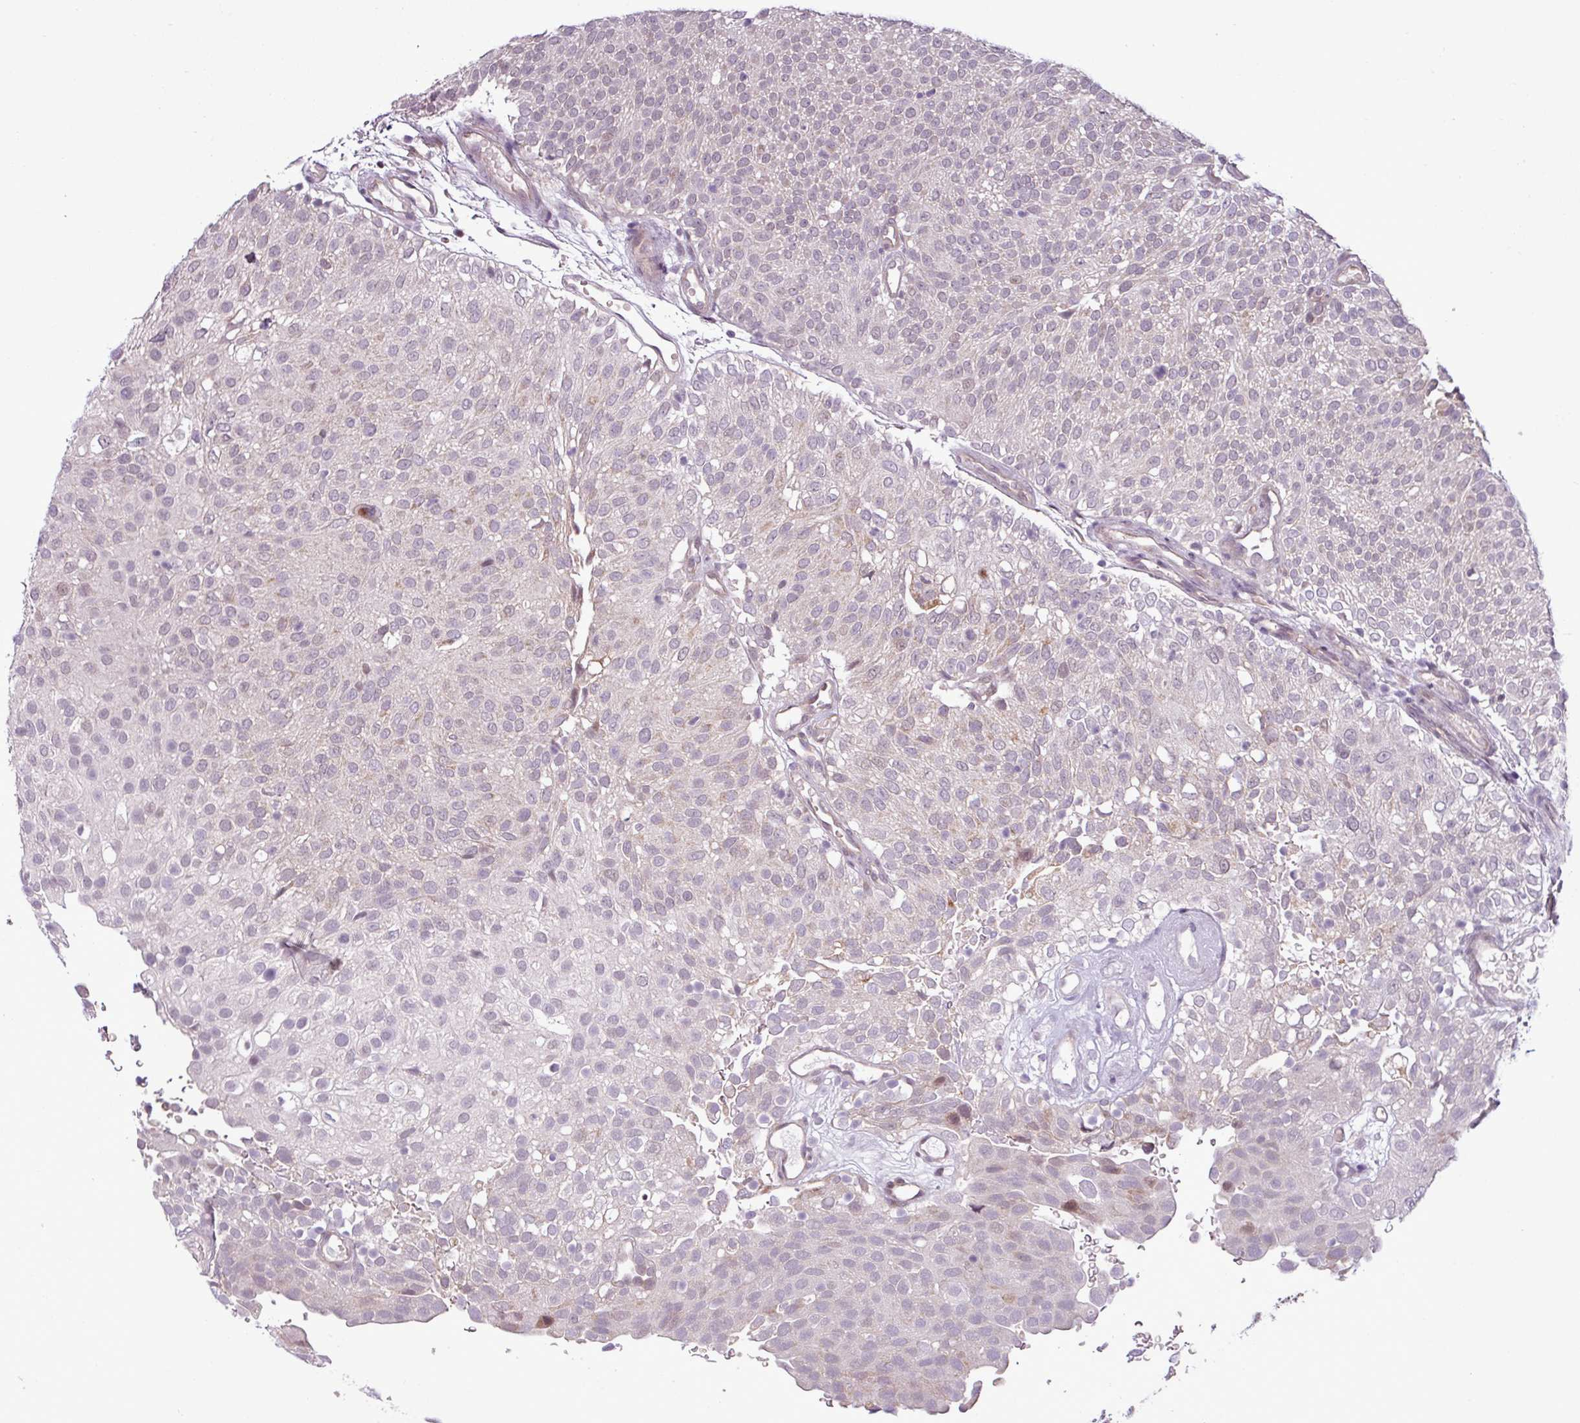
{"staining": {"intensity": "negative", "quantity": "none", "location": "none"}, "tissue": "urothelial cancer", "cell_type": "Tumor cells", "image_type": "cancer", "snomed": [{"axis": "morphology", "description": "Urothelial carcinoma, Low grade"}, {"axis": "topography", "description": "Urinary bladder"}], "caption": "The photomicrograph displays no staining of tumor cells in urothelial cancer.", "gene": "GPT2", "patient": {"sex": "male", "age": 78}}